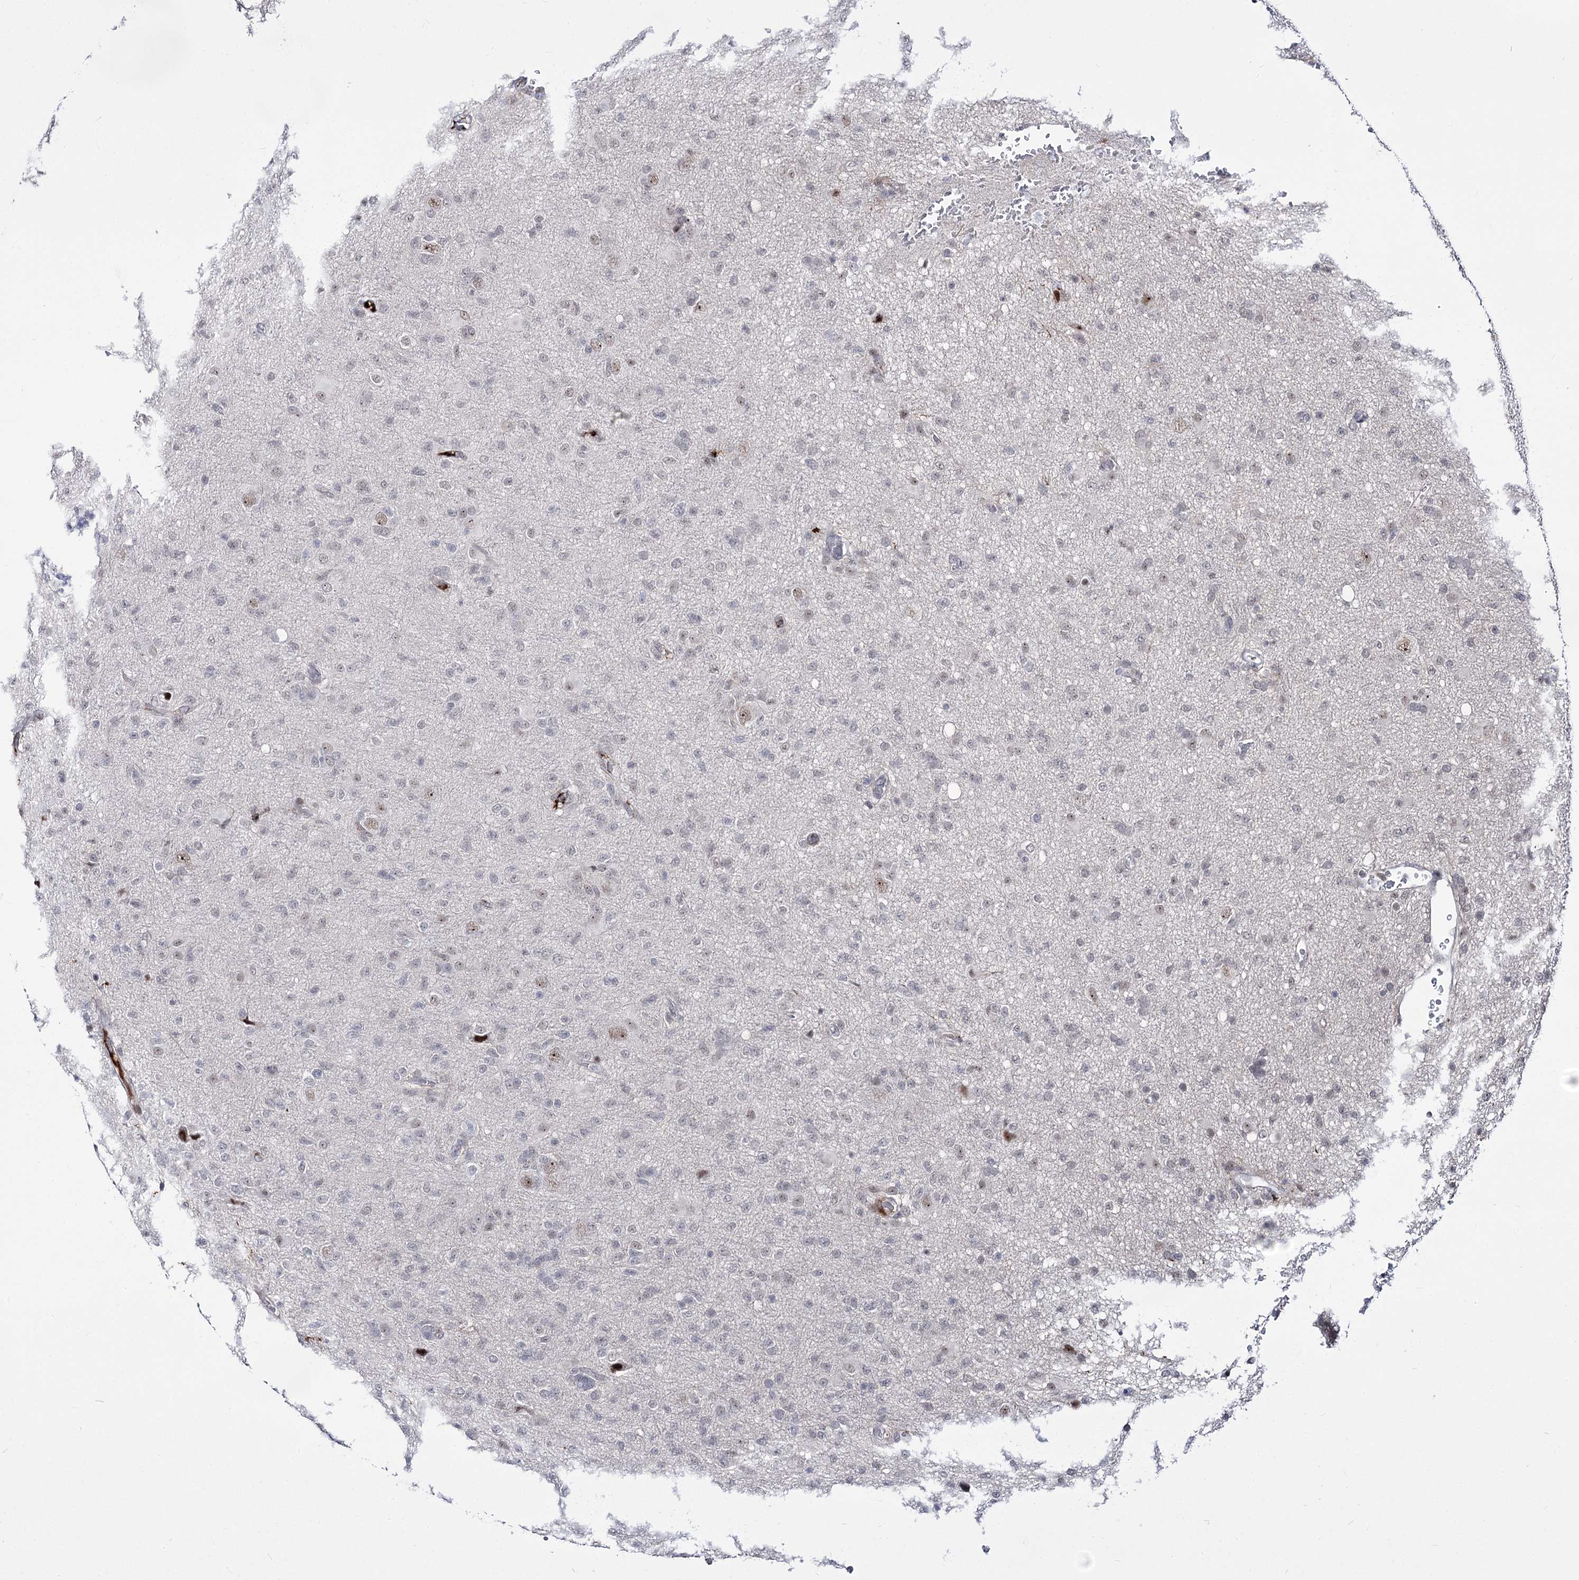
{"staining": {"intensity": "negative", "quantity": "none", "location": "none"}, "tissue": "glioma", "cell_type": "Tumor cells", "image_type": "cancer", "snomed": [{"axis": "morphology", "description": "Glioma, malignant, High grade"}, {"axis": "topography", "description": "Brain"}], "caption": "Glioma stained for a protein using immunohistochemistry shows no expression tumor cells.", "gene": "STOX1", "patient": {"sex": "female", "age": 57}}